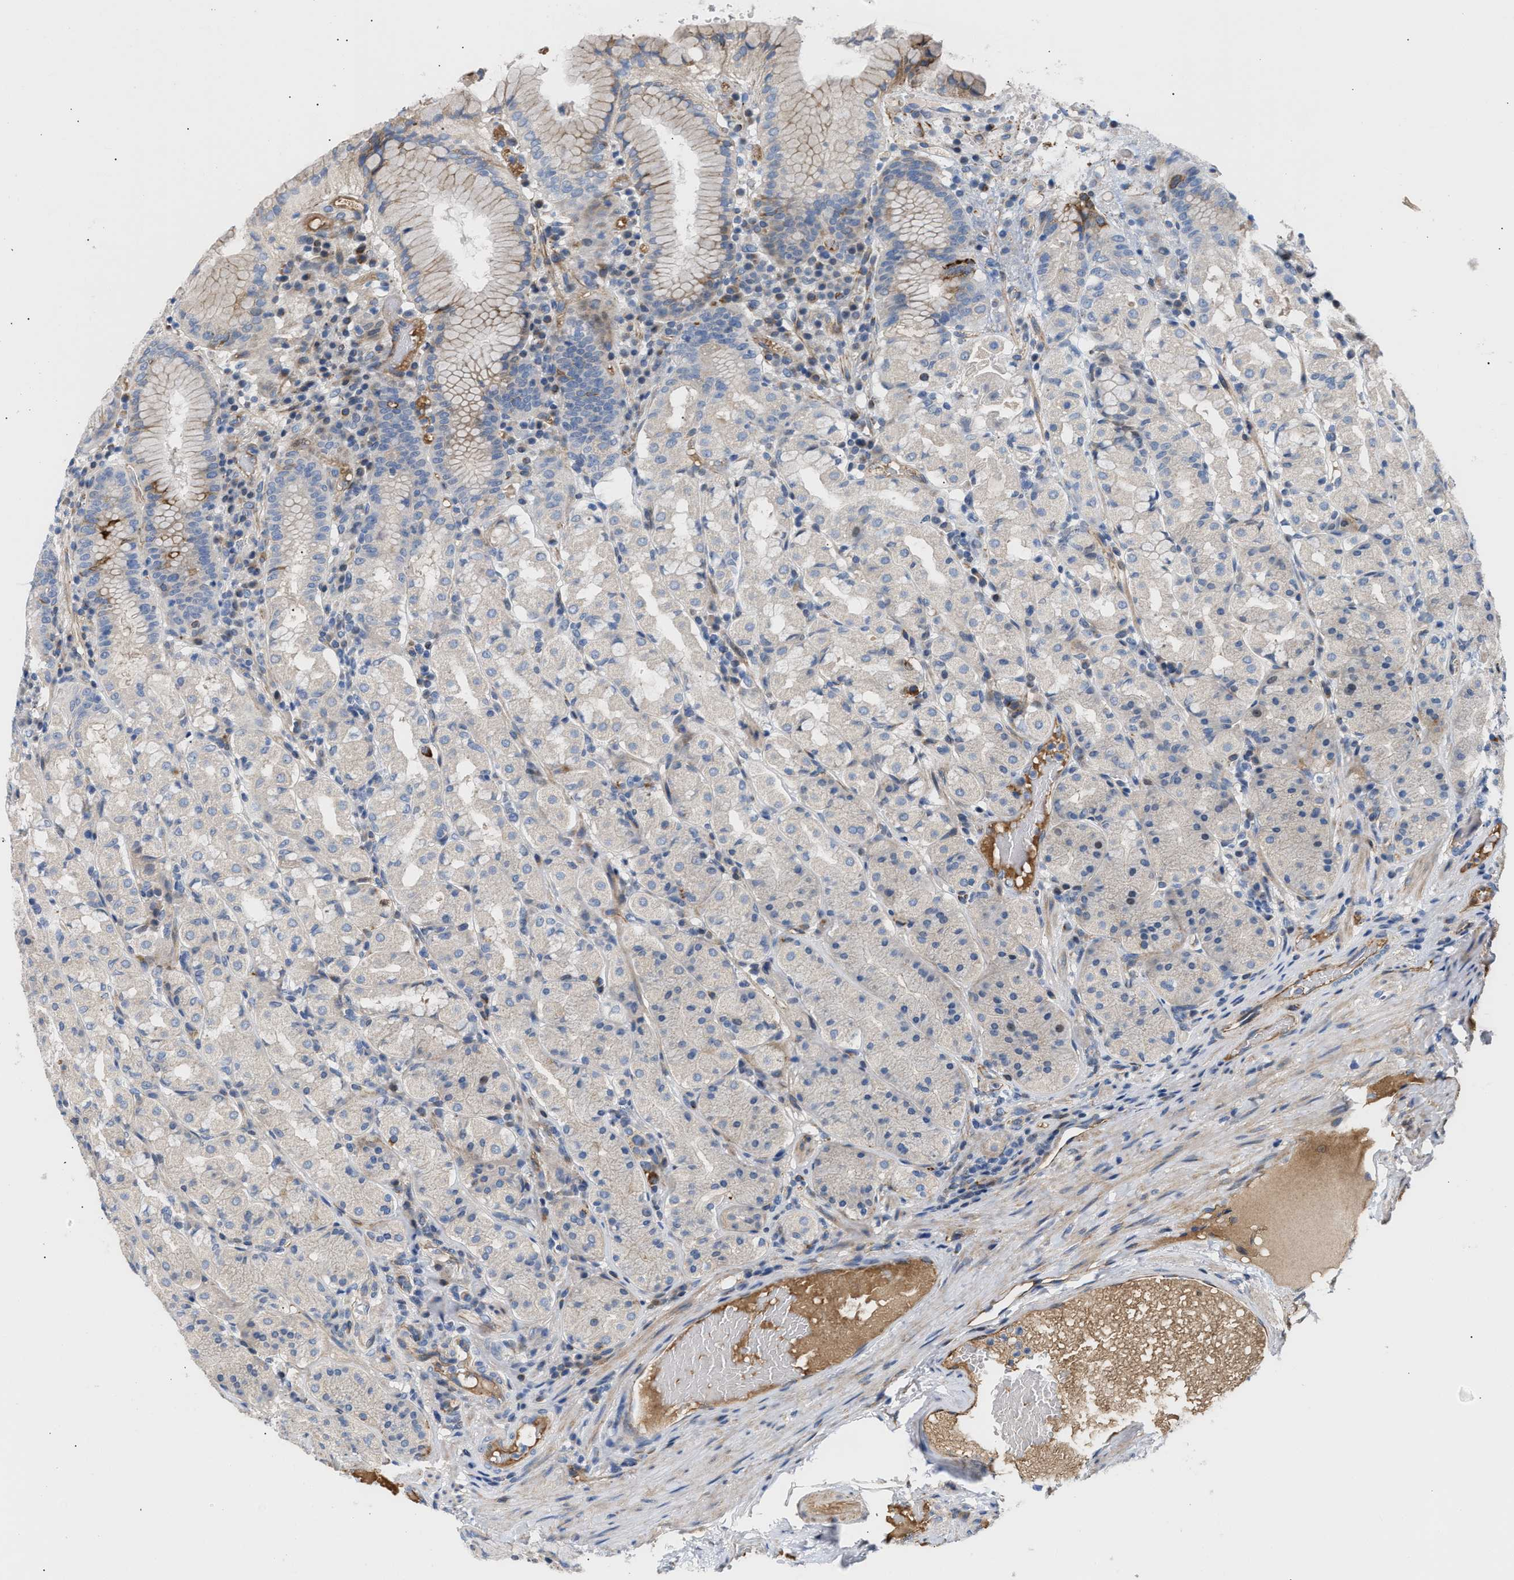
{"staining": {"intensity": "moderate", "quantity": "<25%", "location": "cytoplasmic/membranous"}, "tissue": "stomach", "cell_type": "Glandular cells", "image_type": "normal", "snomed": [{"axis": "morphology", "description": "Normal tissue, NOS"}, {"axis": "topography", "description": "Stomach"}, {"axis": "topography", "description": "Stomach, lower"}], "caption": "Immunohistochemistry histopathology image of normal human stomach stained for a protein (brown), which displays low levels of moderate cytoplasmic/membranous expression in about <25% of glandular cells.", "gene": "TFPI", "patient": {"sex": "female", "age": 56}}